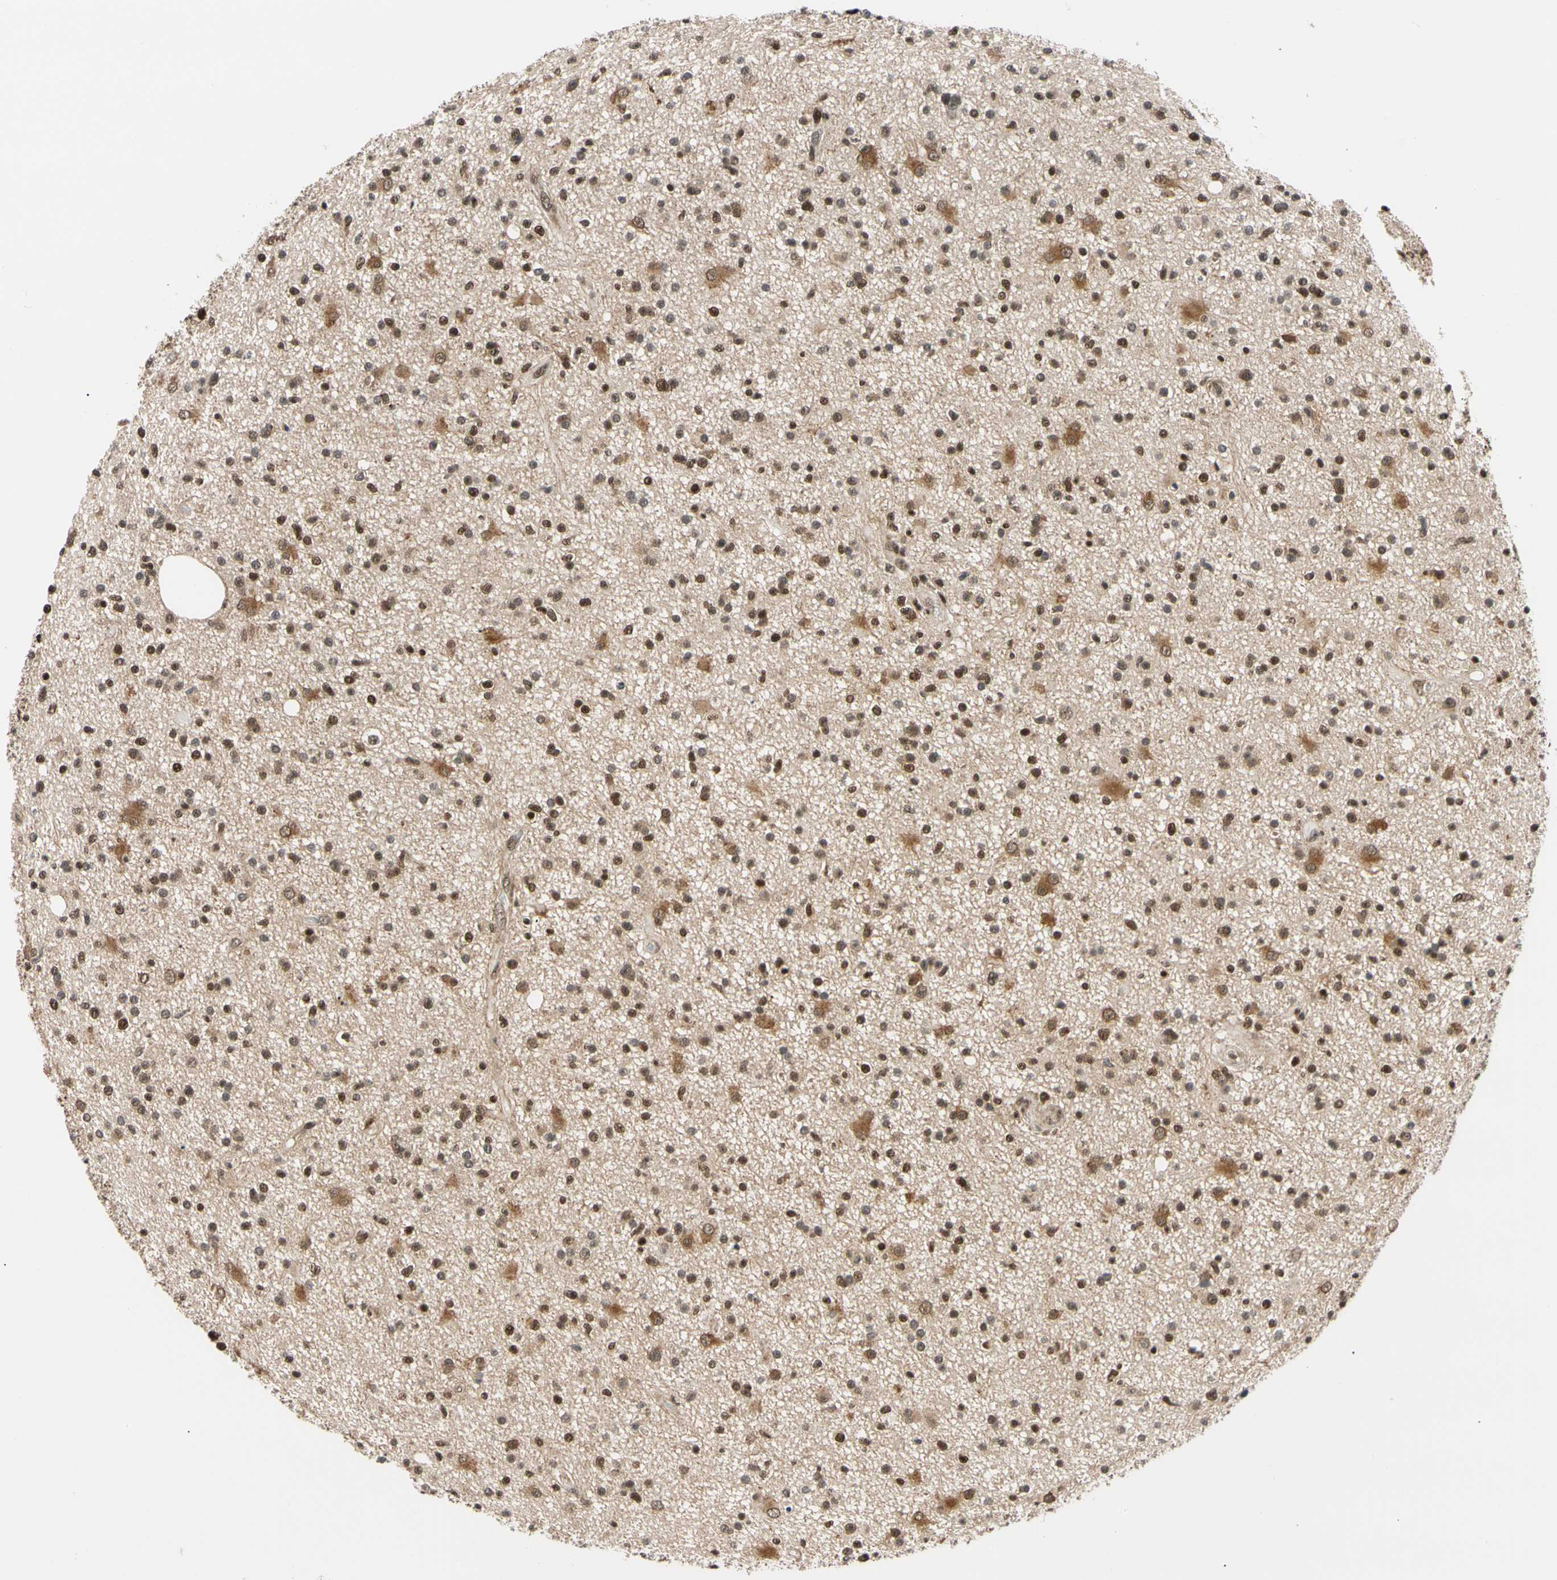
{"staining": {"intensity": "strong", "quantity": "25%-75%", "location": "cytoplasmic/membranous,nuclear"}, "tissue": "glioma", "cell_type": "Tumor cells", "image_type": "cancer", "snomed": [{"axis": "morphology", "description": "Glioma, malignant, High grade"}, {"axis": "topography", "description": "Brain"}], "caption": "Glioma tissue shows strong cytoplasmic/membranous and nuclear staining in about 25%-75% of tumor cells, visualized by immunohistochemistry. (DAB (3,3'-diaminobenzidine) = brown stain, brightfield microscopy at high magnification).", "gene": "E2F1", "patient": {"sex": "male", "age": 33}}